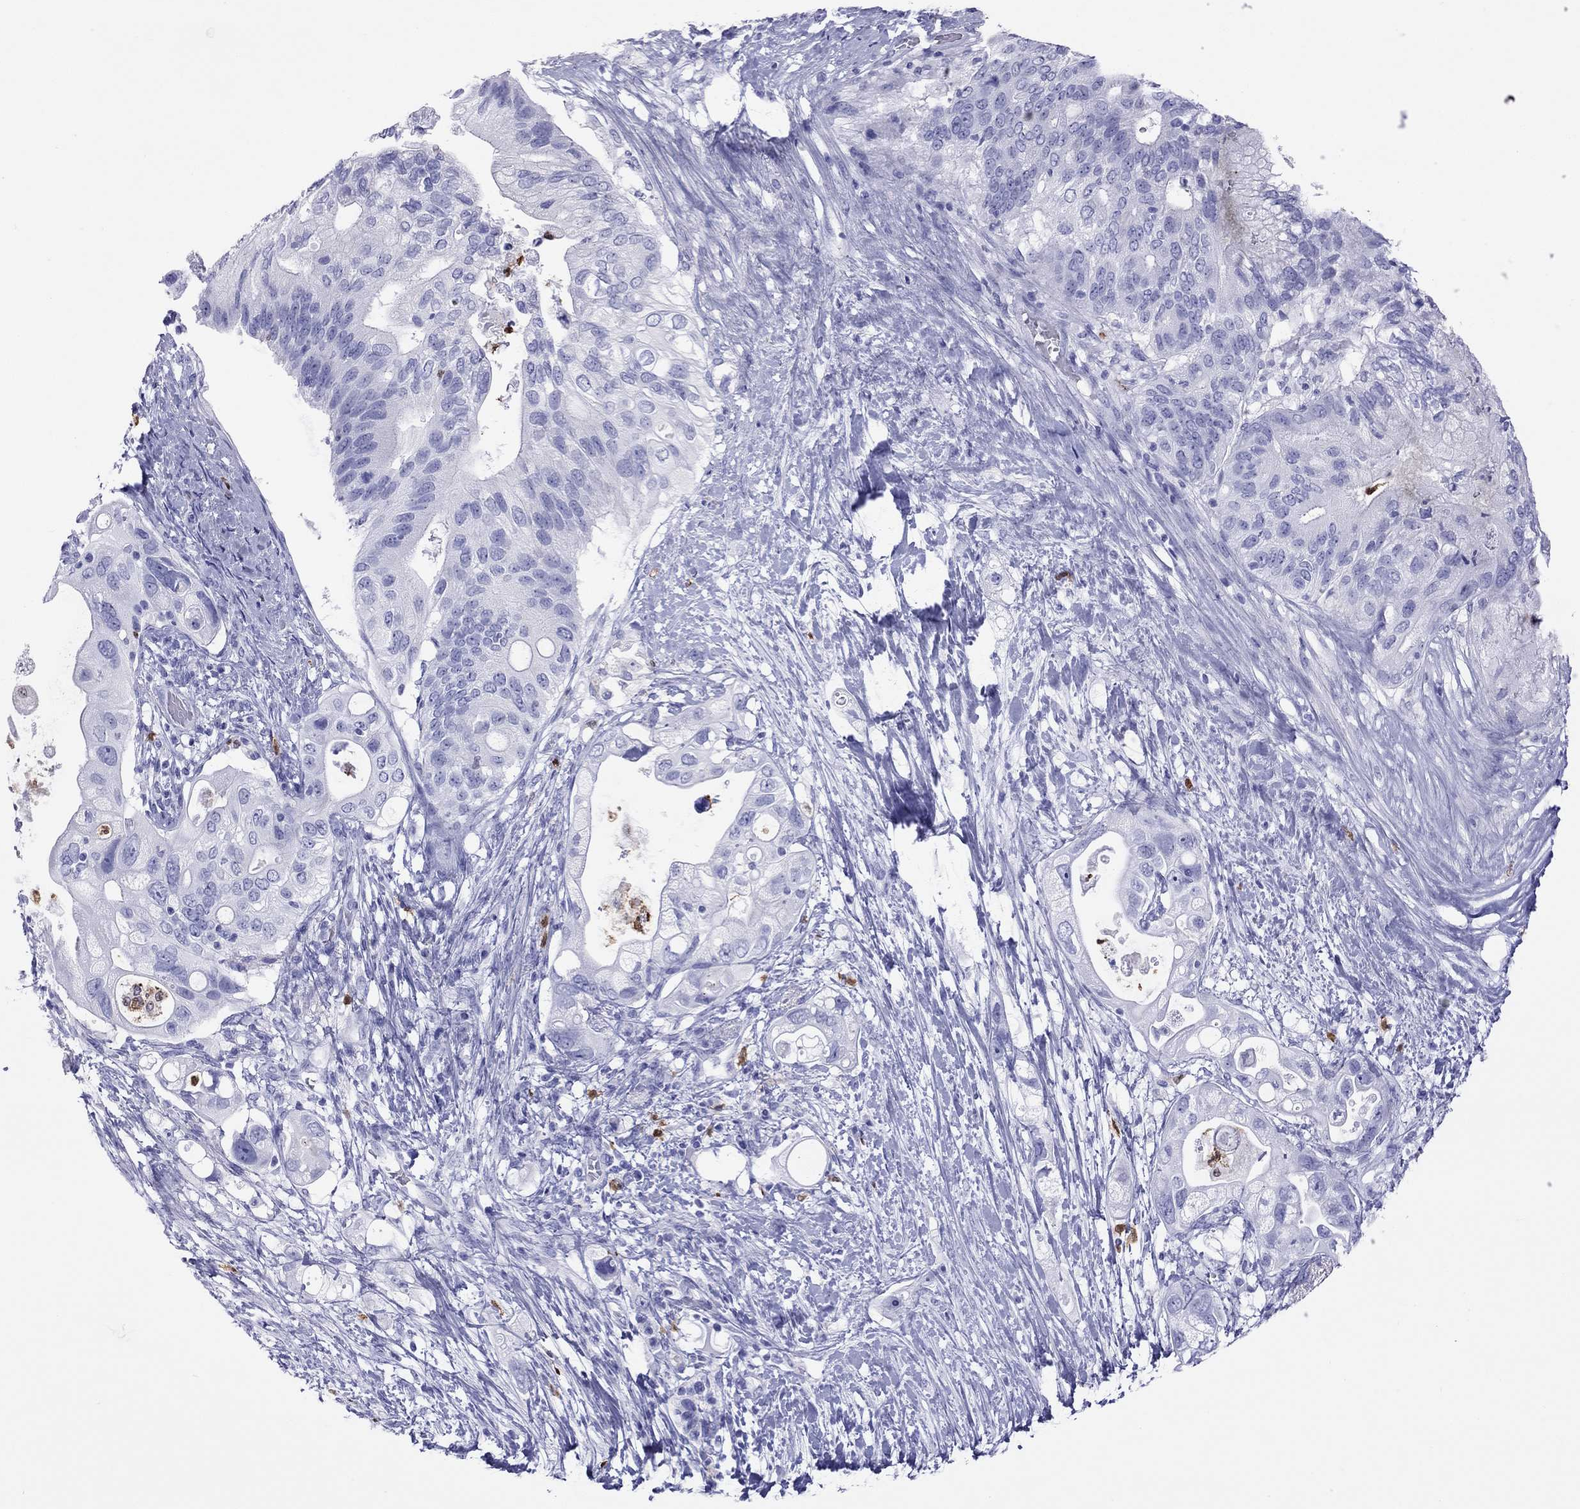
{"staining": {"intensity": "negative", "quantity": "none", "location": "none"}, "tissue": "pancreatic cancer", "cell_type": "Tumor cells", "image_type": "cancer", "snomed": [{"axis": "morphology", "description": "Adenocarcinoma, NOS"}, {"axis": "topography", "description": "Pancreas"}], "caption": "Pancreatic cancer (adenocarcinoma) was stained to show a protein in brown. There is no significant expression in tumor cells.", "gene": "SLAMF1", "patient": {"sex": "female", "age": 72}}